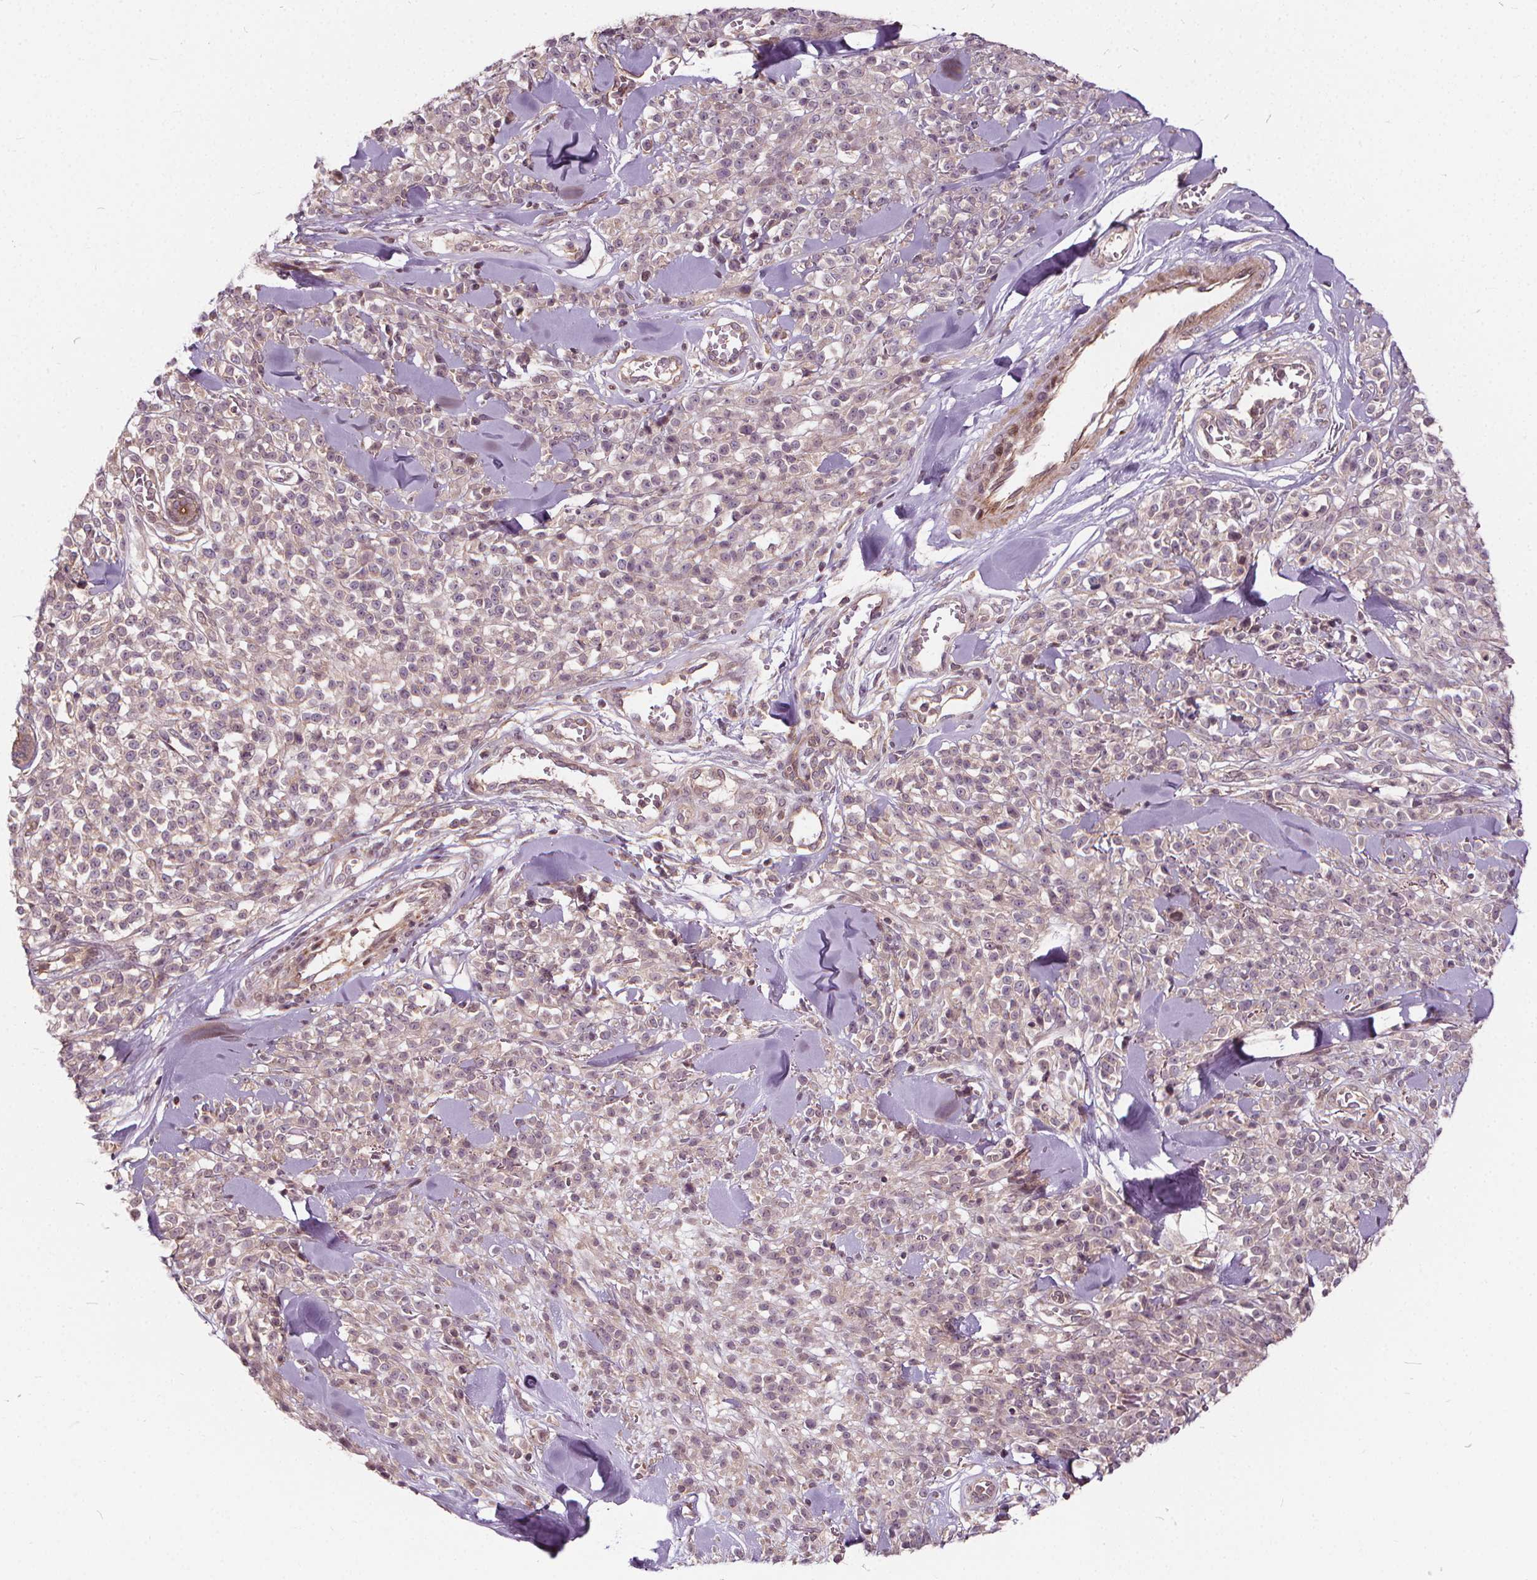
{"staining": {"intensity": "weak", "quantity": ">75%", "location": "cytoplasmic/membranous"}, "tissue": "melanoma", "cell_type": "Tumor cells", "image_type": "cancer", "snomed": [{"axis": "morphology", "description": "Malignant melanoma, NOS"}, {"axis": "topography", "description": "Skin"}, {"axis": "topography", "description": "Skin of trunk"}], "caption": "Malignant melanoma stained with DAB (3,3'-diaminobenzidine) immunohistochemistry reveals low levels of weak cytoplasmic/membranous expression in about >75% of tumor cells.", "gene": "INPP5E", "patient": {"sex": "male", "age": 74}}